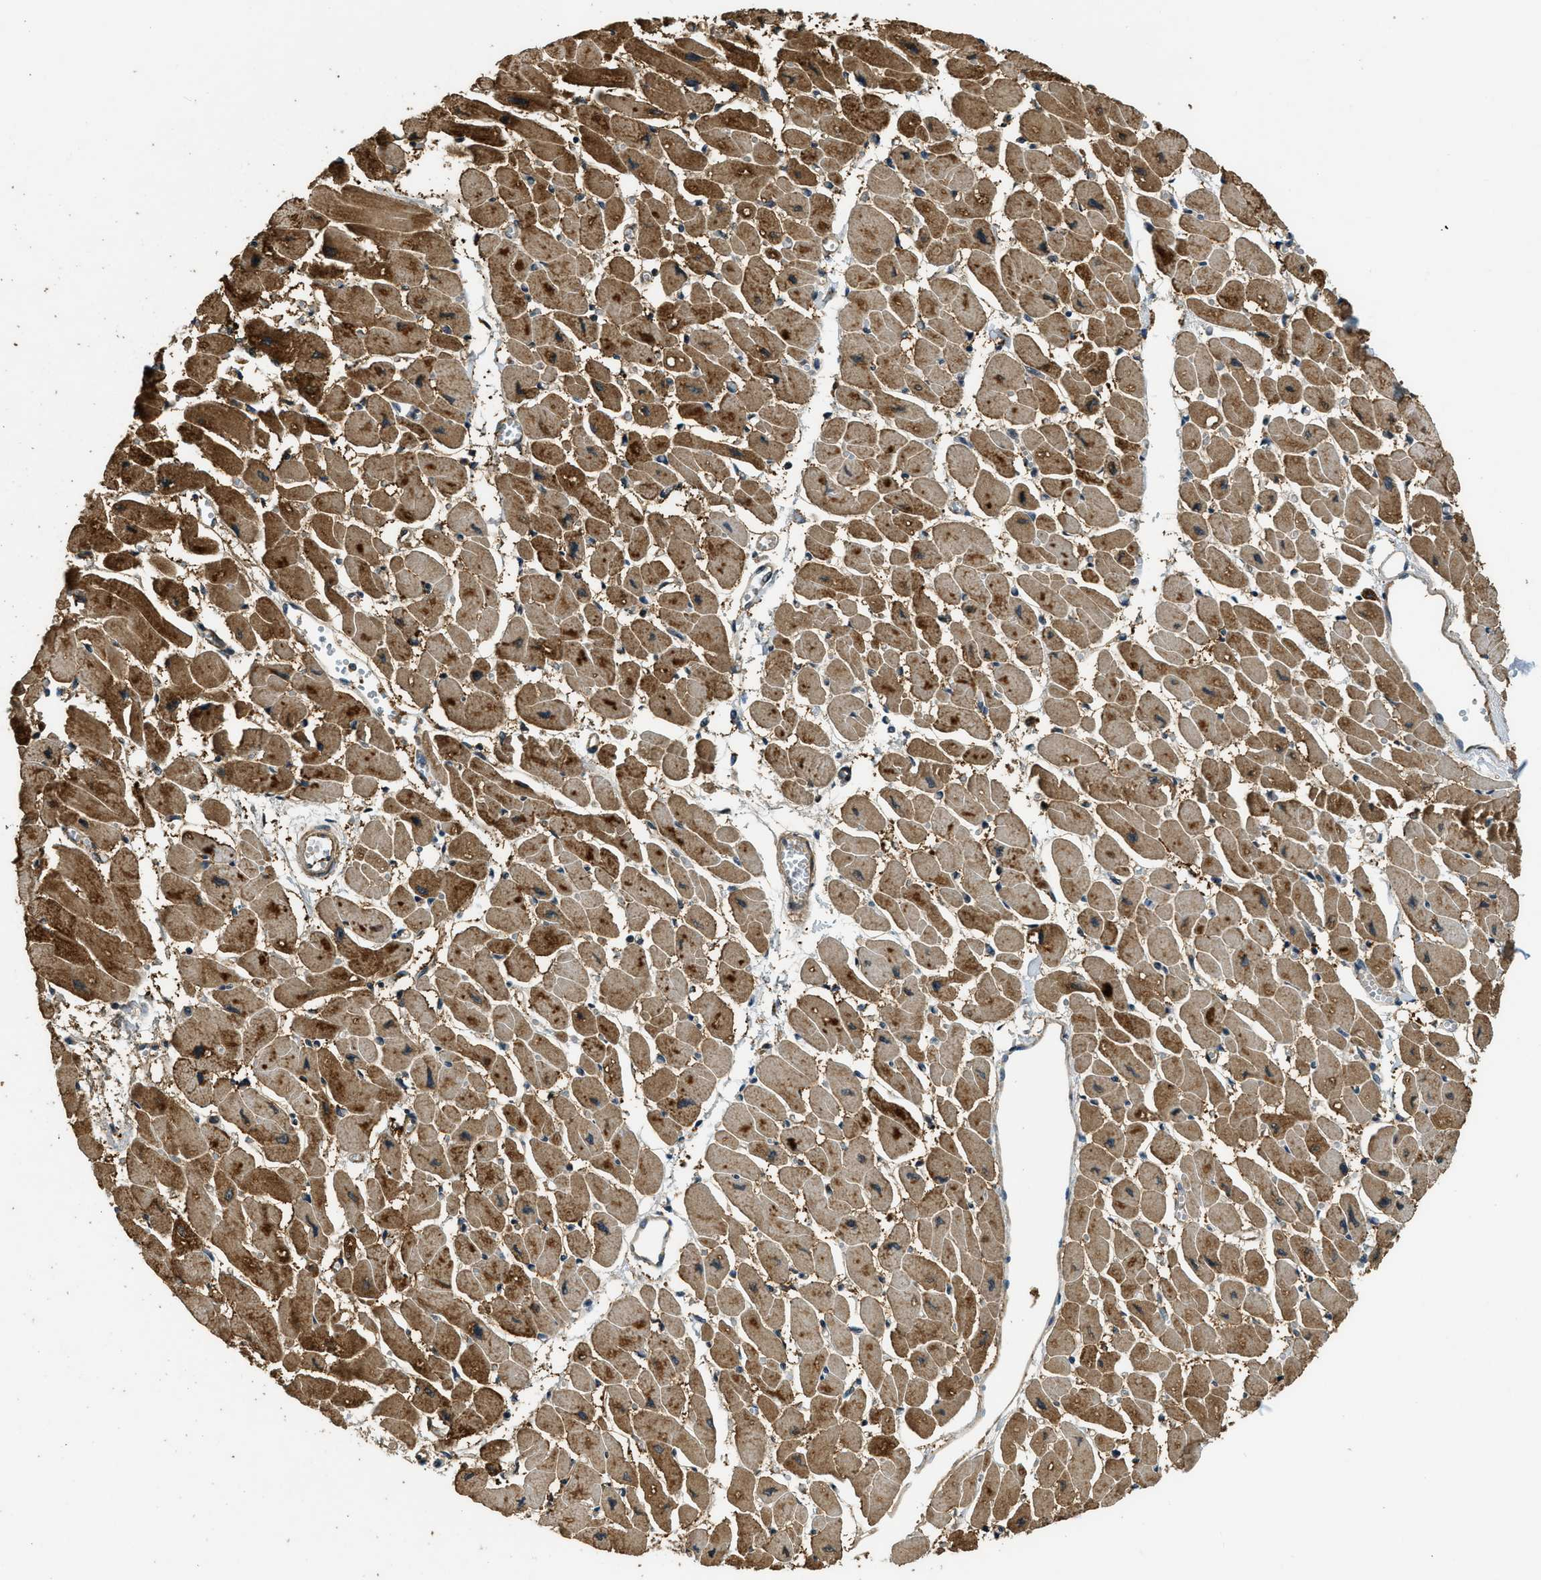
{"staining": {"intensity": "moderate", "quantity": ">75%", "location": "cytoplasmic/membranous"}, "tissue": "heart muscle", "cell_type": "Cardiomyocytes", "image_type": "normal", "snomed": [{"axis": "morphology", "description": "Normal tissue, NOS"}, {"axis": "topography", "description": "Heart"}], "caption": "Immunohistochemistry of normal human heart muscle shows medium levels of moderate cytoplasmic/membranous expression in about >75% of cardiomyocytes.", "gene": "MED21", "patient": {"sex": "female", "age": 54}}